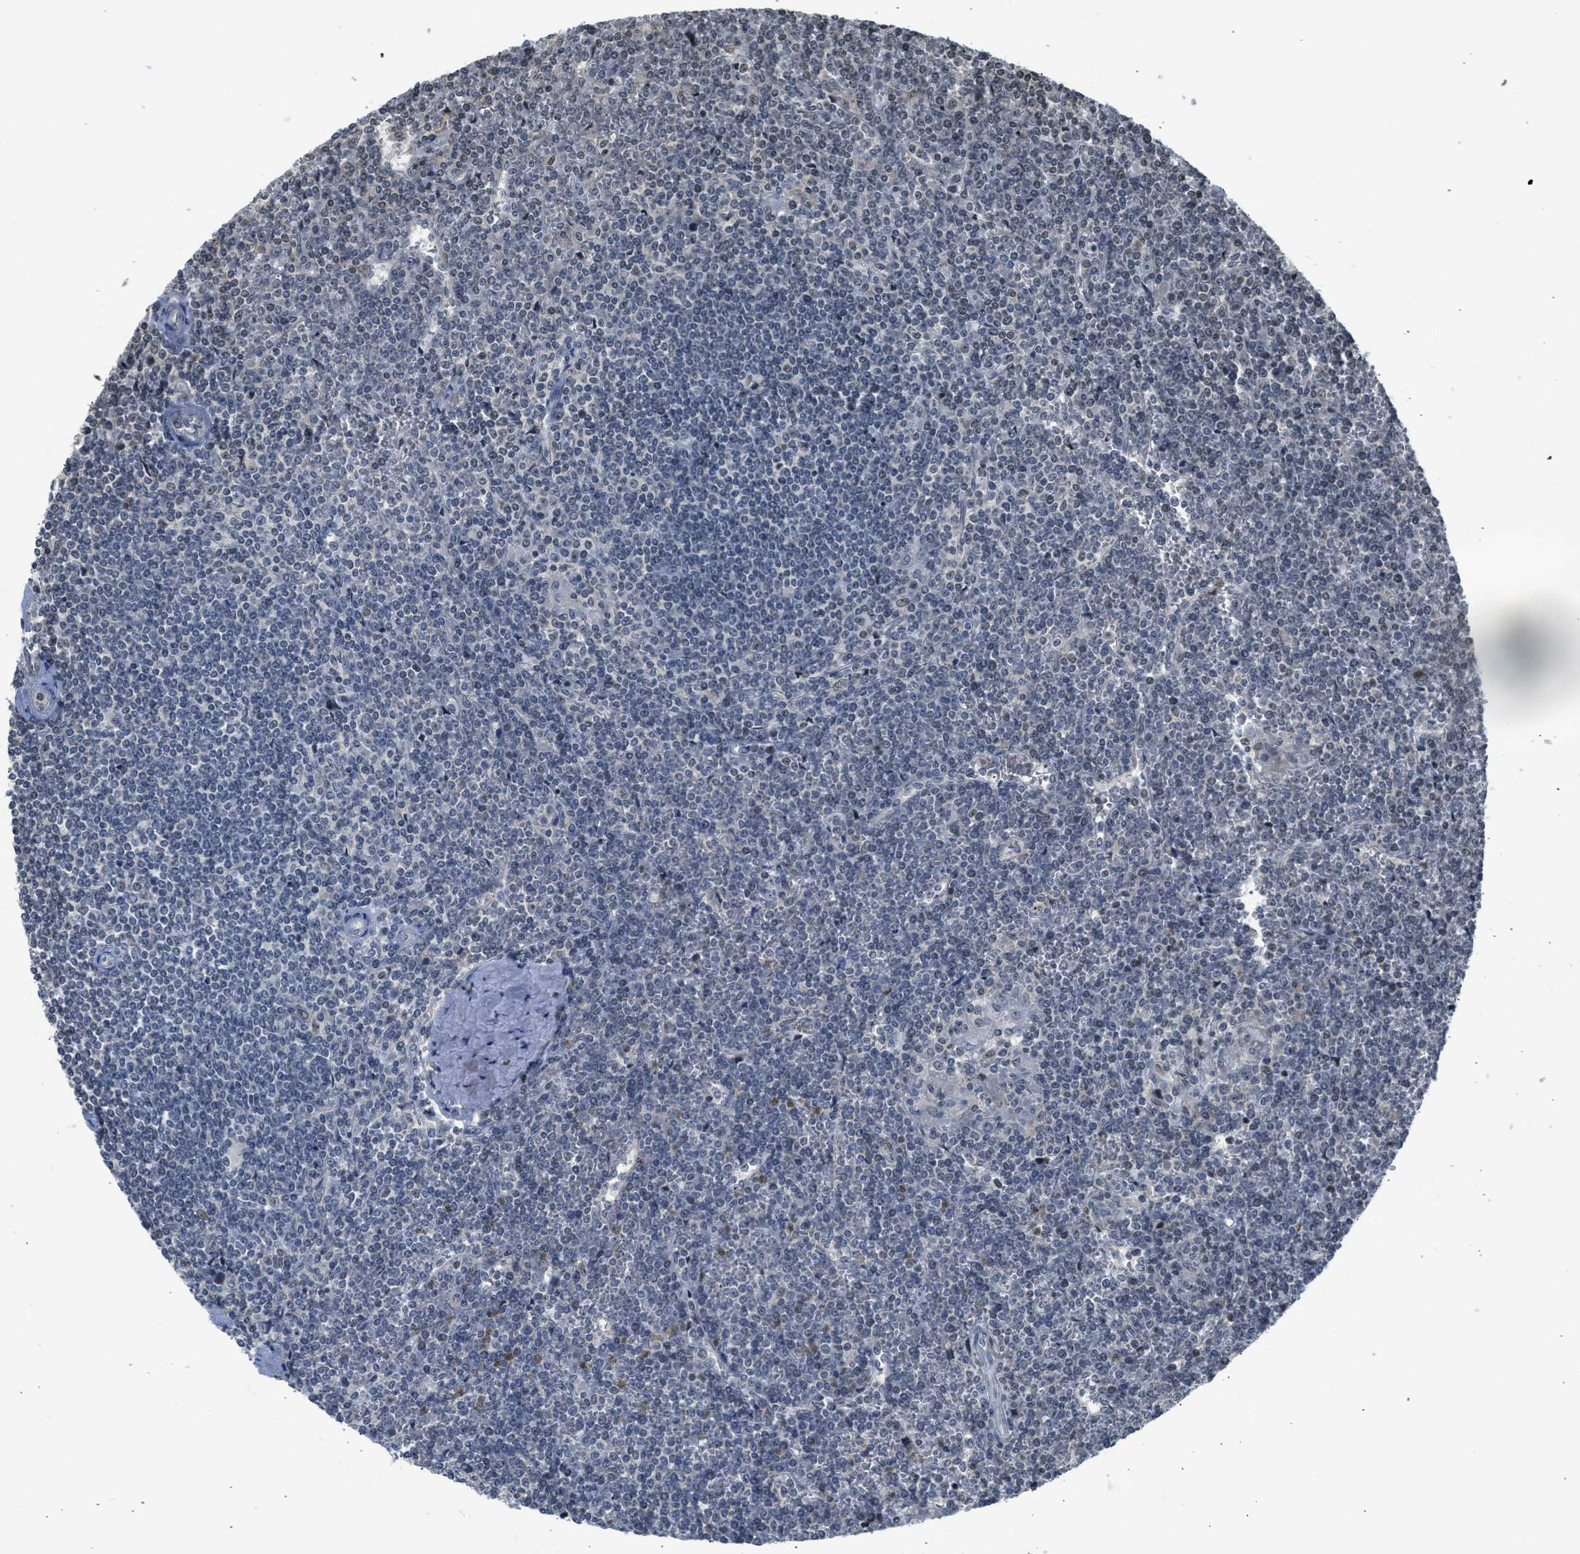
{"staining": {"intensity": "negative", "quantity": "none", "location": "none"}, "tissue": "lymphoma", "cell_type": "Tumor cells", "image_type": "cancer", "snomed": [{"axis": "morphology", "description": "Malignant lymphoma, non-Hodgkin's type, Low grade"}, {"axis": "topography", "description": "Spleen"}], "caption": "Immunohistochemistry (IHC) micrograph of neoplastic tissue: human lymphoma stained with DAB displays no significant protein positivity in tumor cells.", "gene": "TTBK2", "patient": {"sex": "female", "age": 19}}